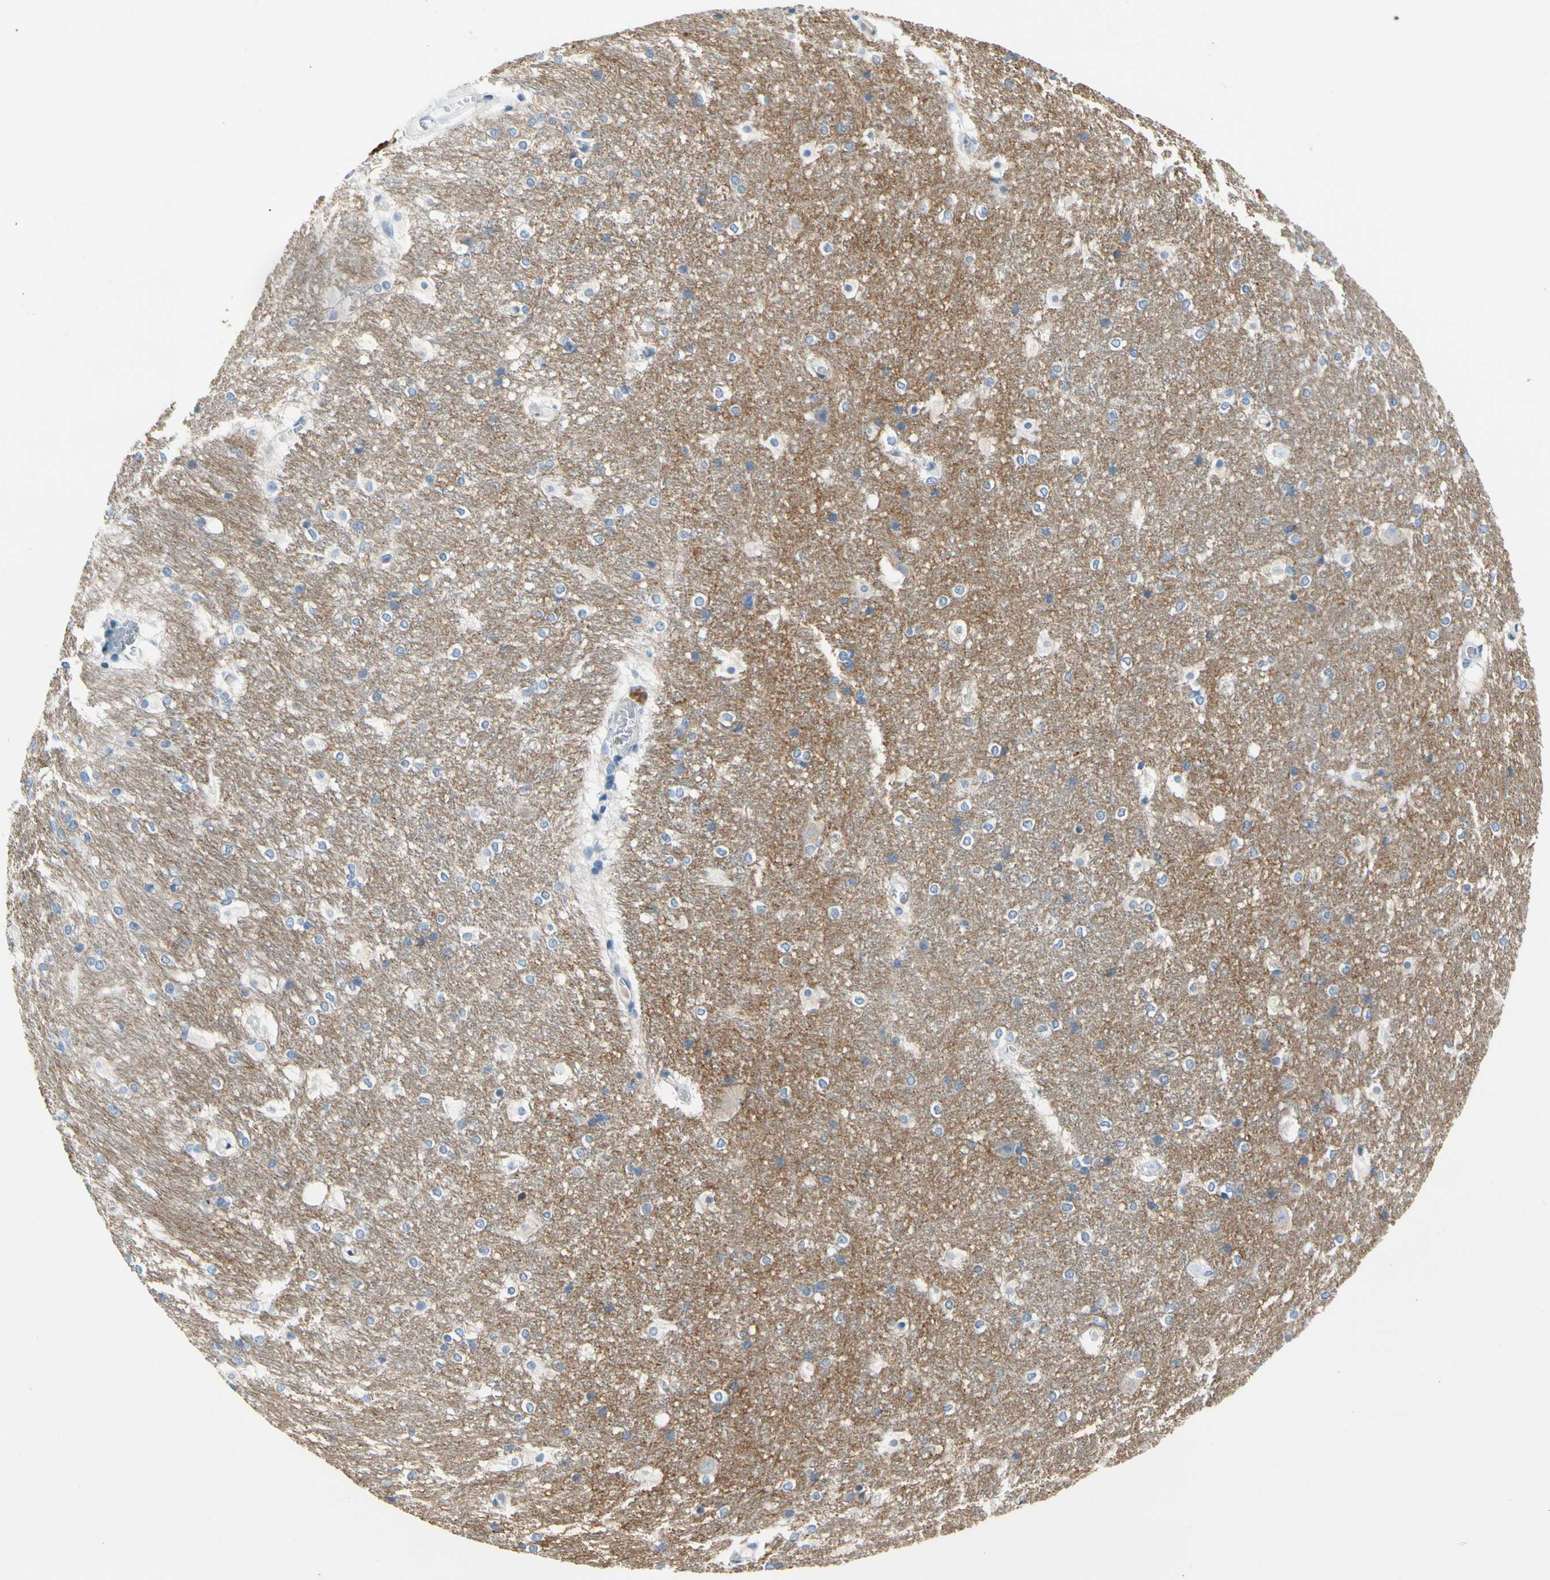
{"staining": {"intensity": "negative", "quantity": "none", "location": "none"}, "tissue": "hippocampus", "cell_type": "Glial cells", "image_type": "normal", "snomed": [{"axis": "morphology", "description": "Normal tissue, NOS"}, {"axis": "topography", "description": "Hippocampus"}], "caption": "DAB immunohistochemical staining of benign human hippocampus demonstrates no significant expression in glial cells.", "gene": "STXBP1", "patient": {"sex": "female", "age": 19}}